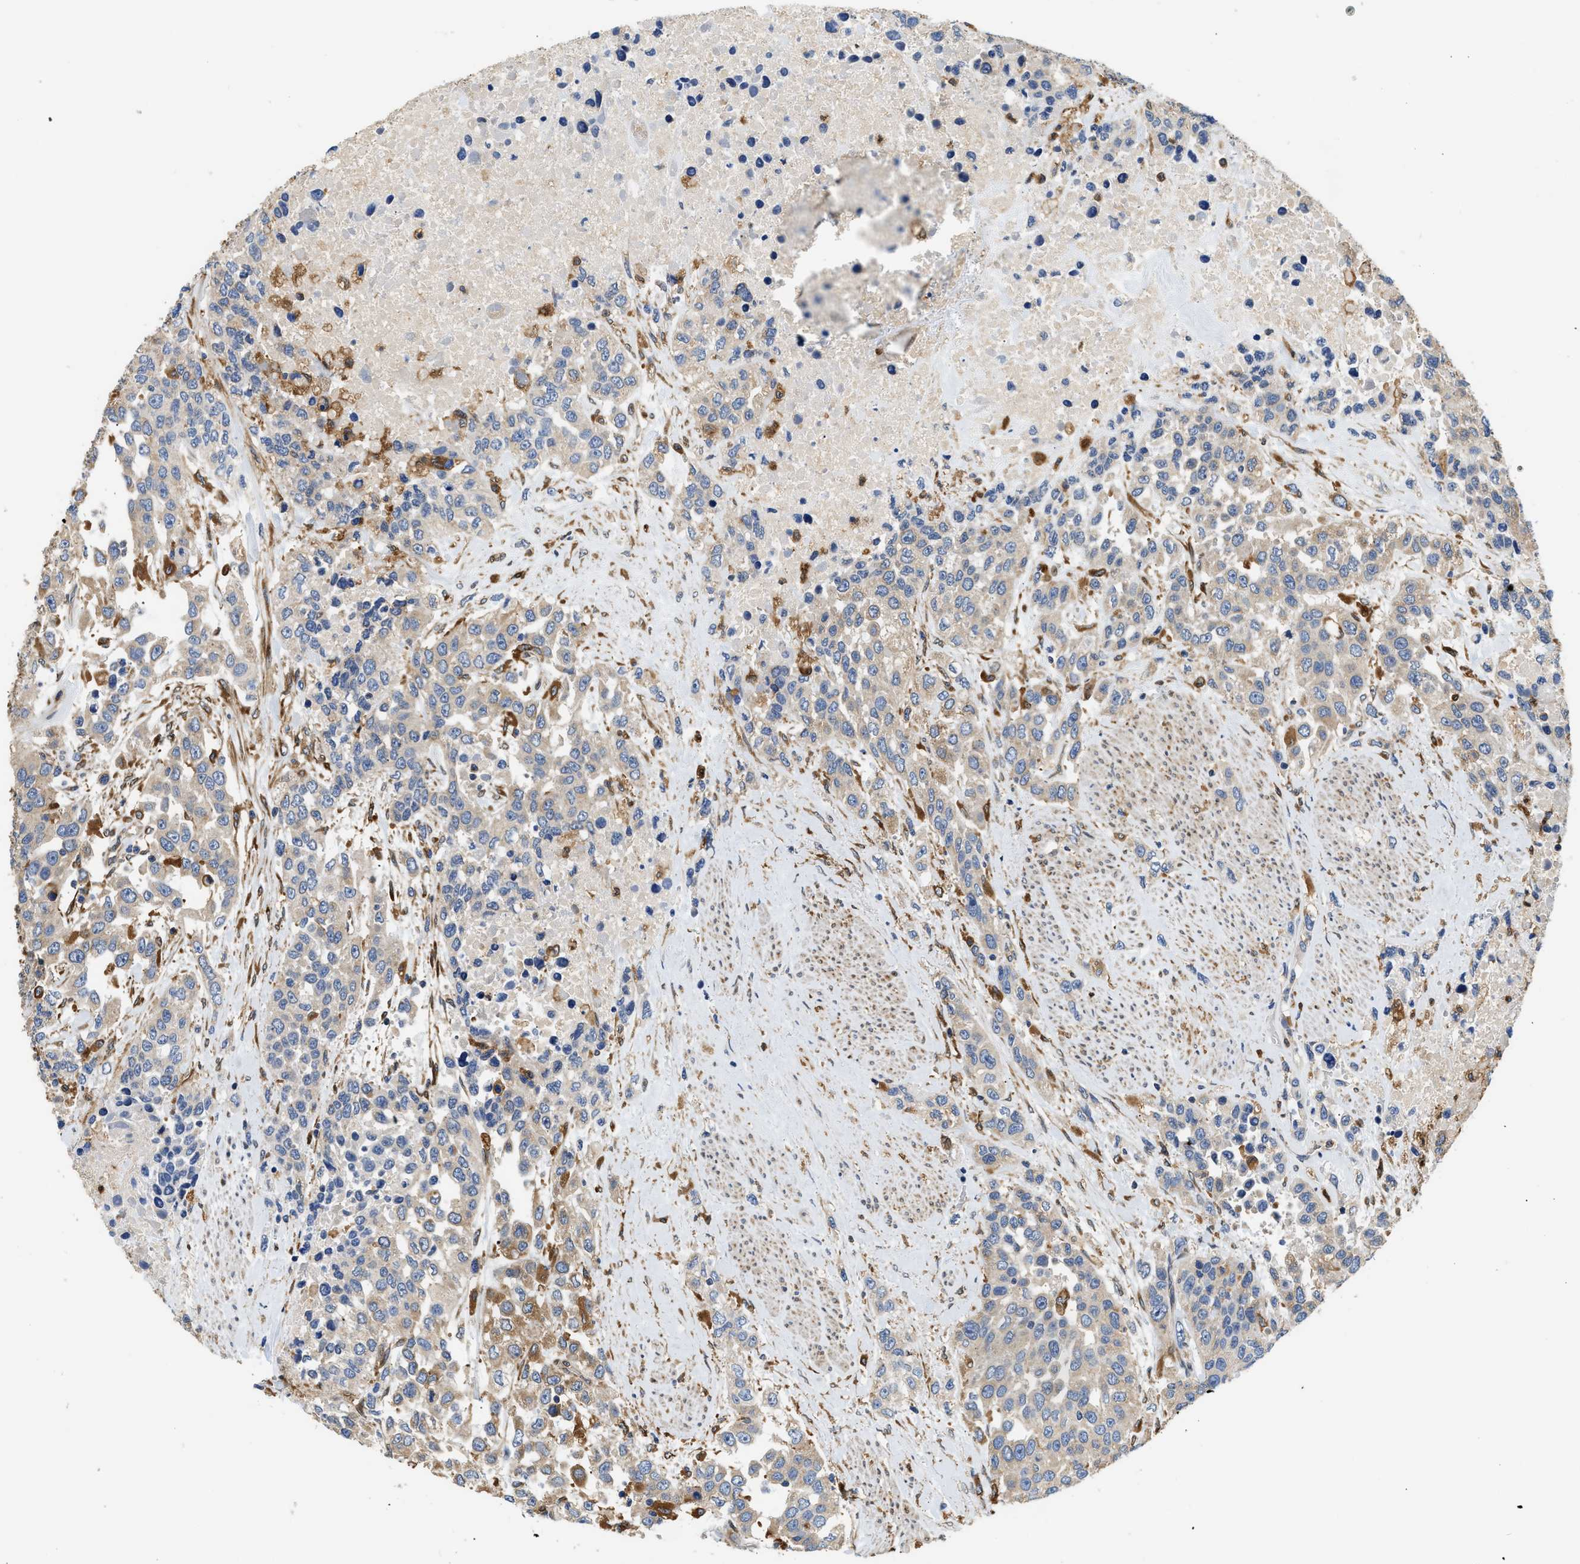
{"staining": {"intensity": "moderate", "quantity": "<25%", "location": "cytoplasmic/membranous"}, "tissue": "urothelial cancer", "cell_type": "Tumor cells", "image_type": "cancer", "snomed": [{"axis": "morphology", "description": "Urothelial carcinoma, High grade"}, {"axis": "topography", "description": "Urinary bladder"}], "caption": "Immunohistochemistry (IHC) histopathology image of neoplastic tissue: urothelial cancer stained using IHC reveals low levels of moderate protein expression localized specifically in the cytoplasmic/membranous of tumor cells, appearing as a cytoplasmic/membranous brown color.", "gene": "RAB31", "patient": {"sex": "female", "age": 80}}